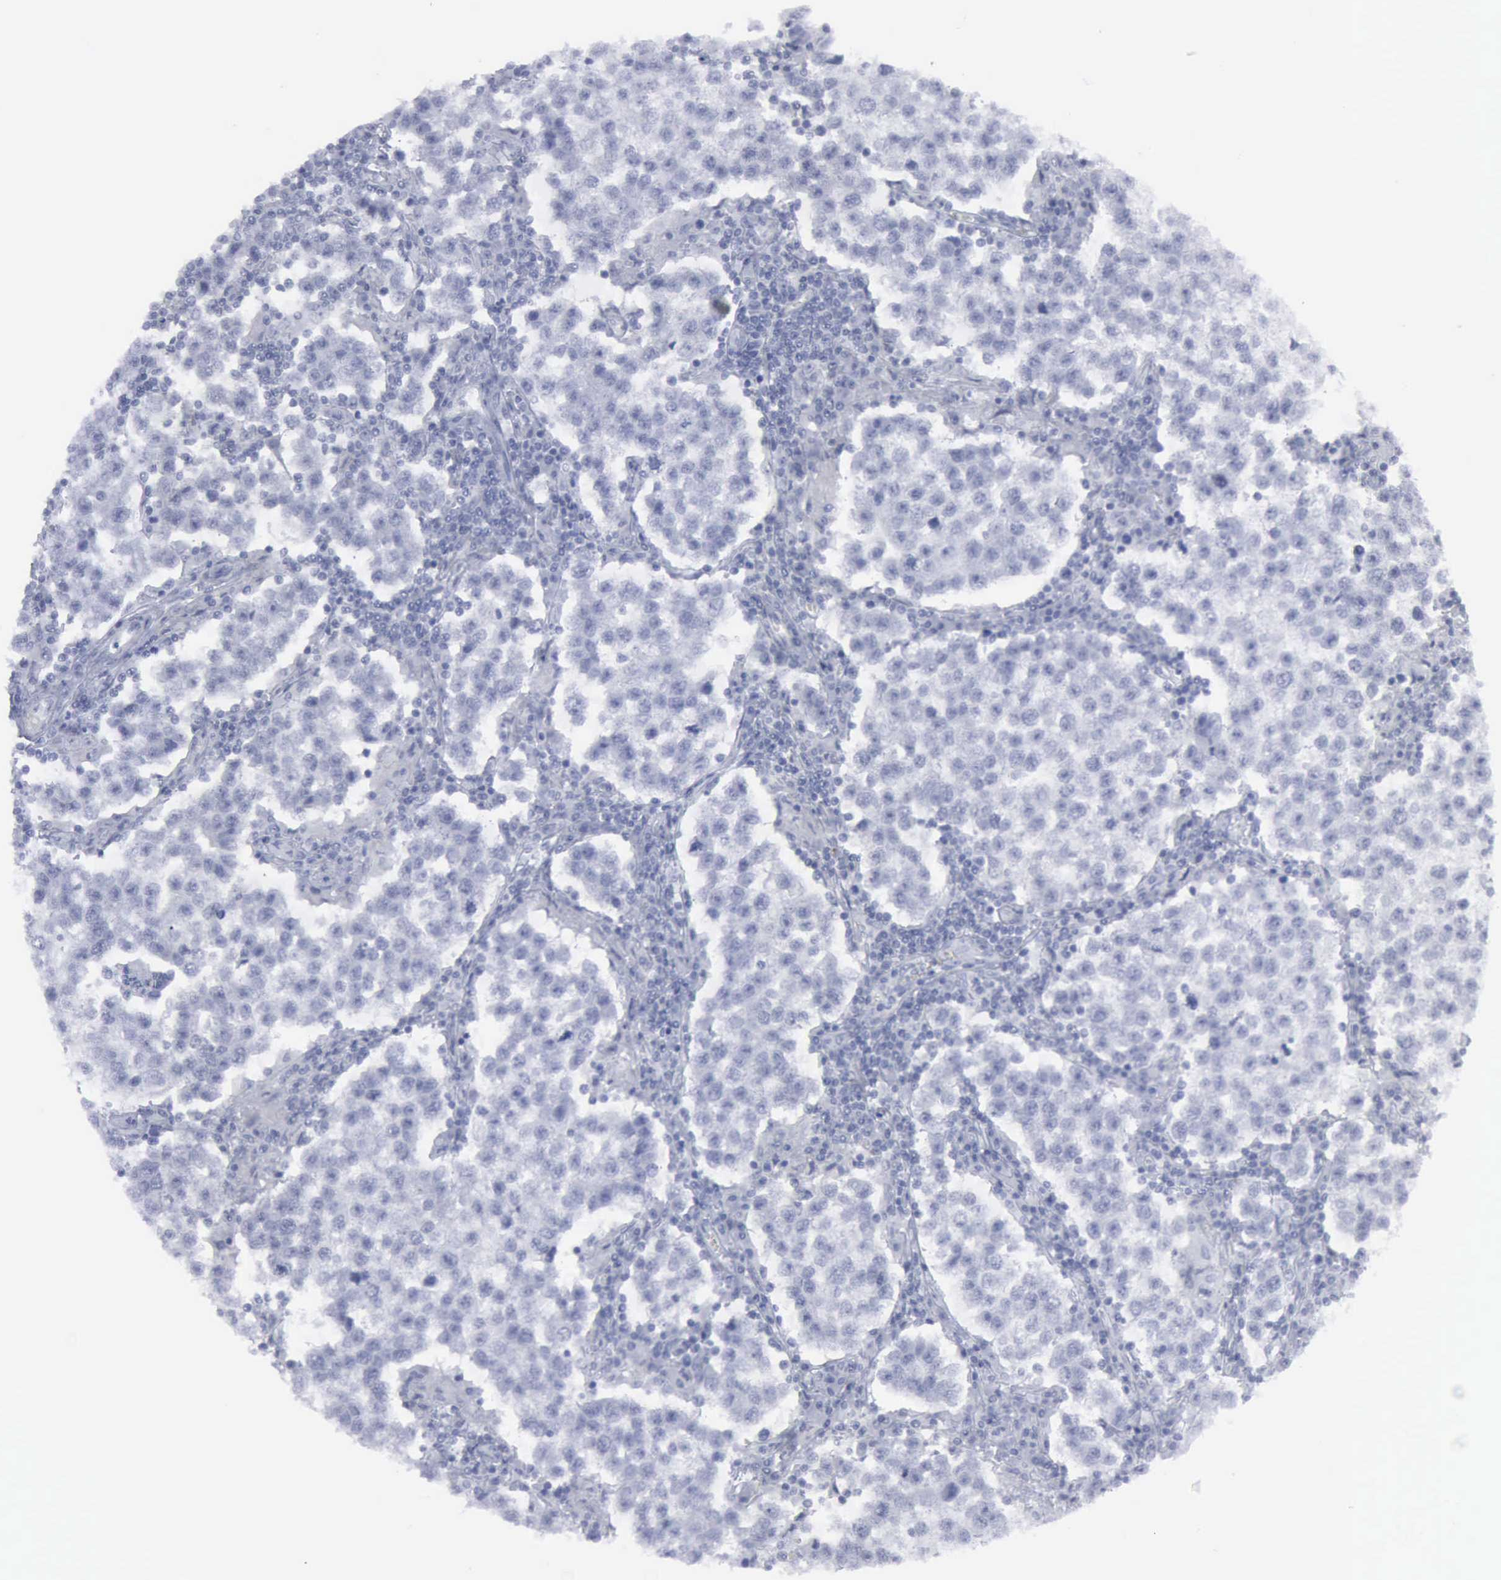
{"staining": {"intensity": "negative", "quantity": "none", "location": "none"}, "tissue": "testis cancer", "cell_type": "Tumor cells", "image_type": "cancer", "snomed": [{"axis": "morphology", "description": "Seminoma, NOS"}, {"axis": "topography", "description": "Testis"}], "caption": "Testis cancer (seminoma) was stained to show a protein in brown. There is no significant positivity in tumor cells. Nuclei are stained in blue.", "gene": "VCAM1", "patient": {"sex": "male", "age": 36}}